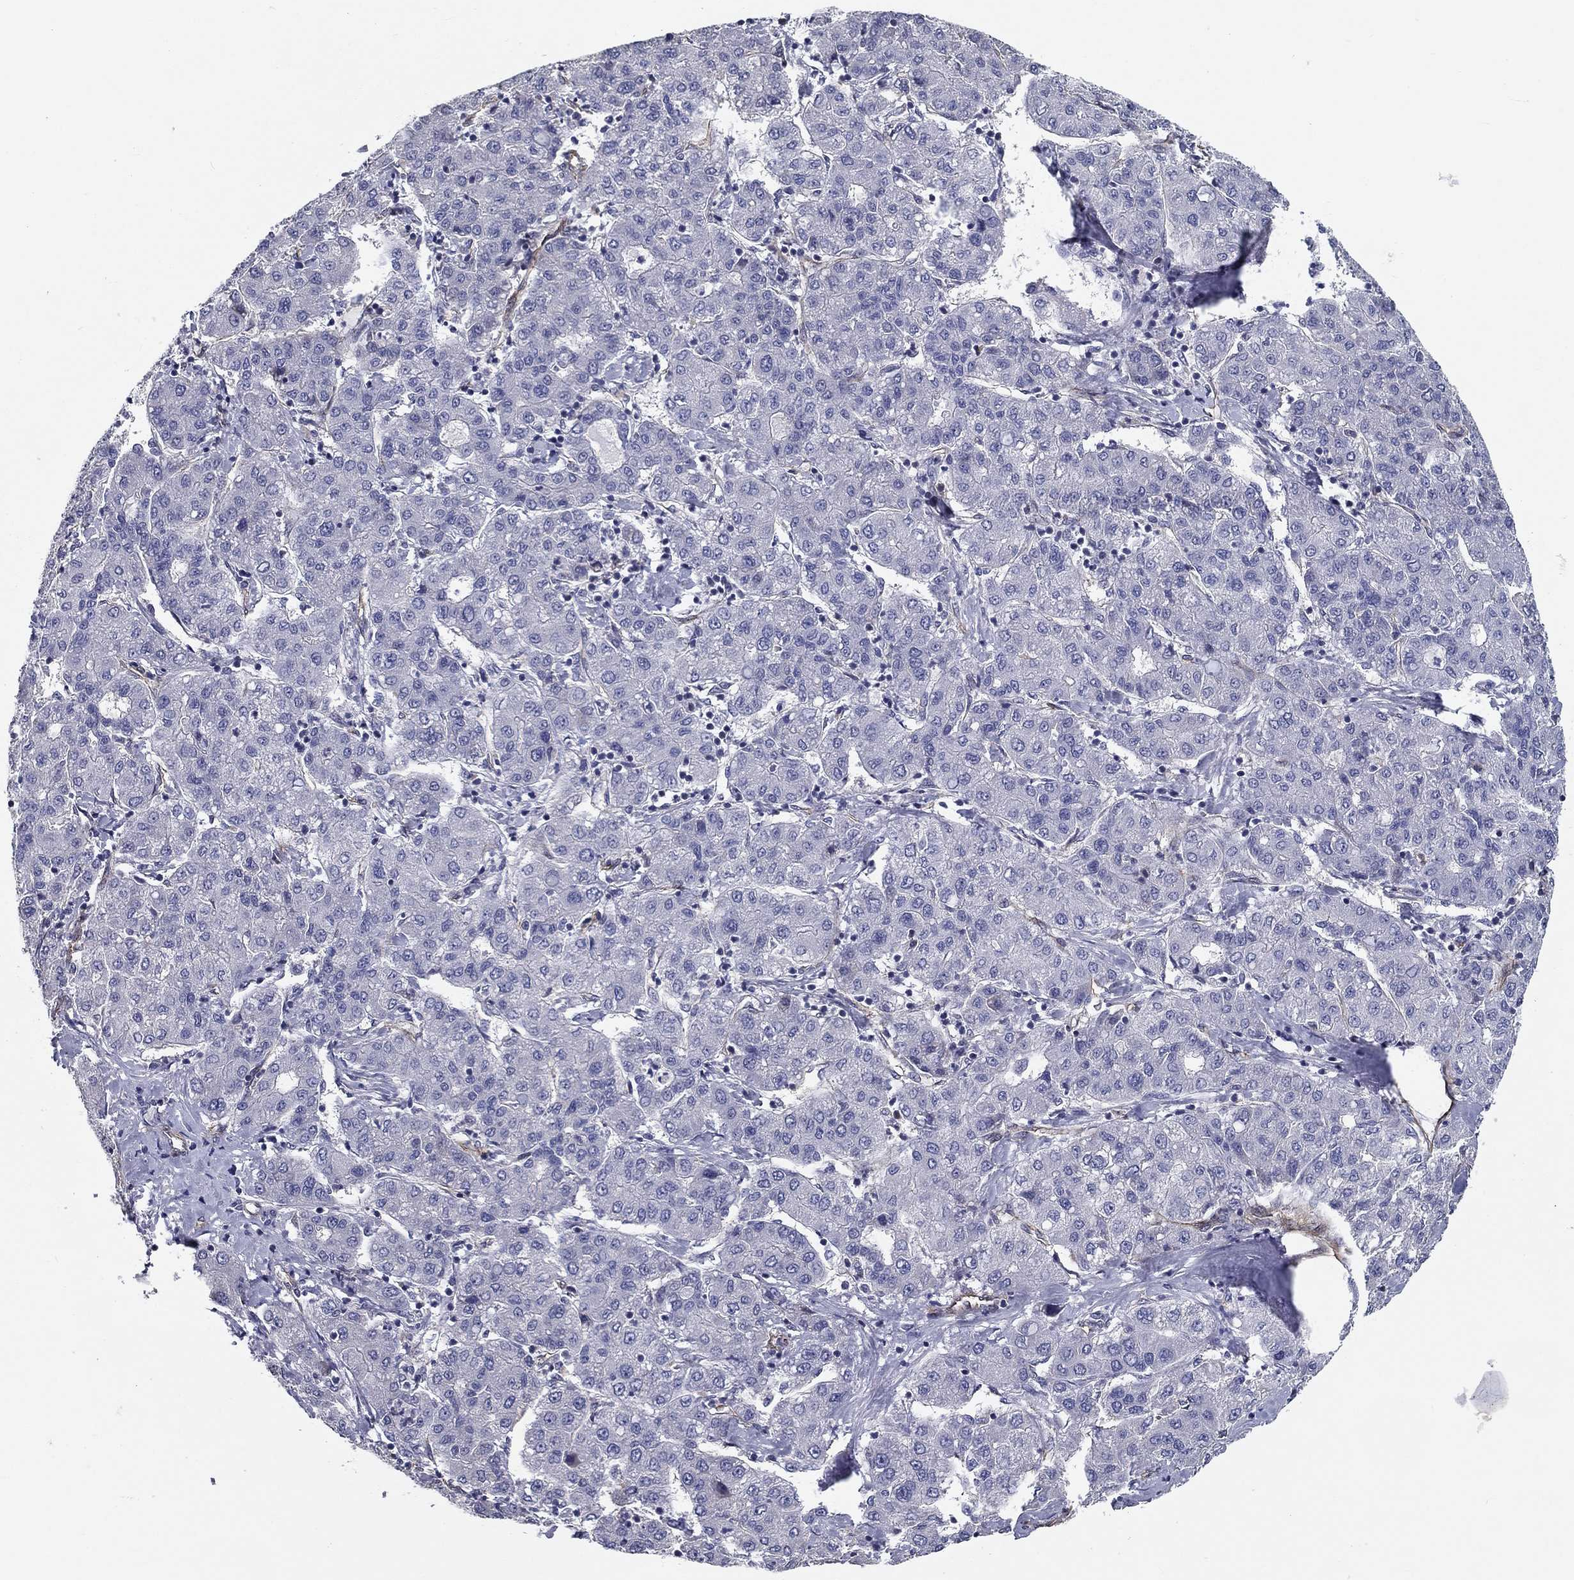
{"staining": {"intensity": "negative", "quantity": "none", "location": "none"}, "tissue": "liver cancer", "cell_type": "Tumor cells", "image_type": "cancer", "snomed": [{"axis": "morphology", "description": "Carcinoma, Hepatocellular, NOS"}, {"axis": "topography", "description": "Liver"}], "caption": "The micrograph displays no significant positivity in tumor cells of liver hepatocellular carcinoma.", "gene": "SYNC", "patient": {"sex": "male", "age": 65}}